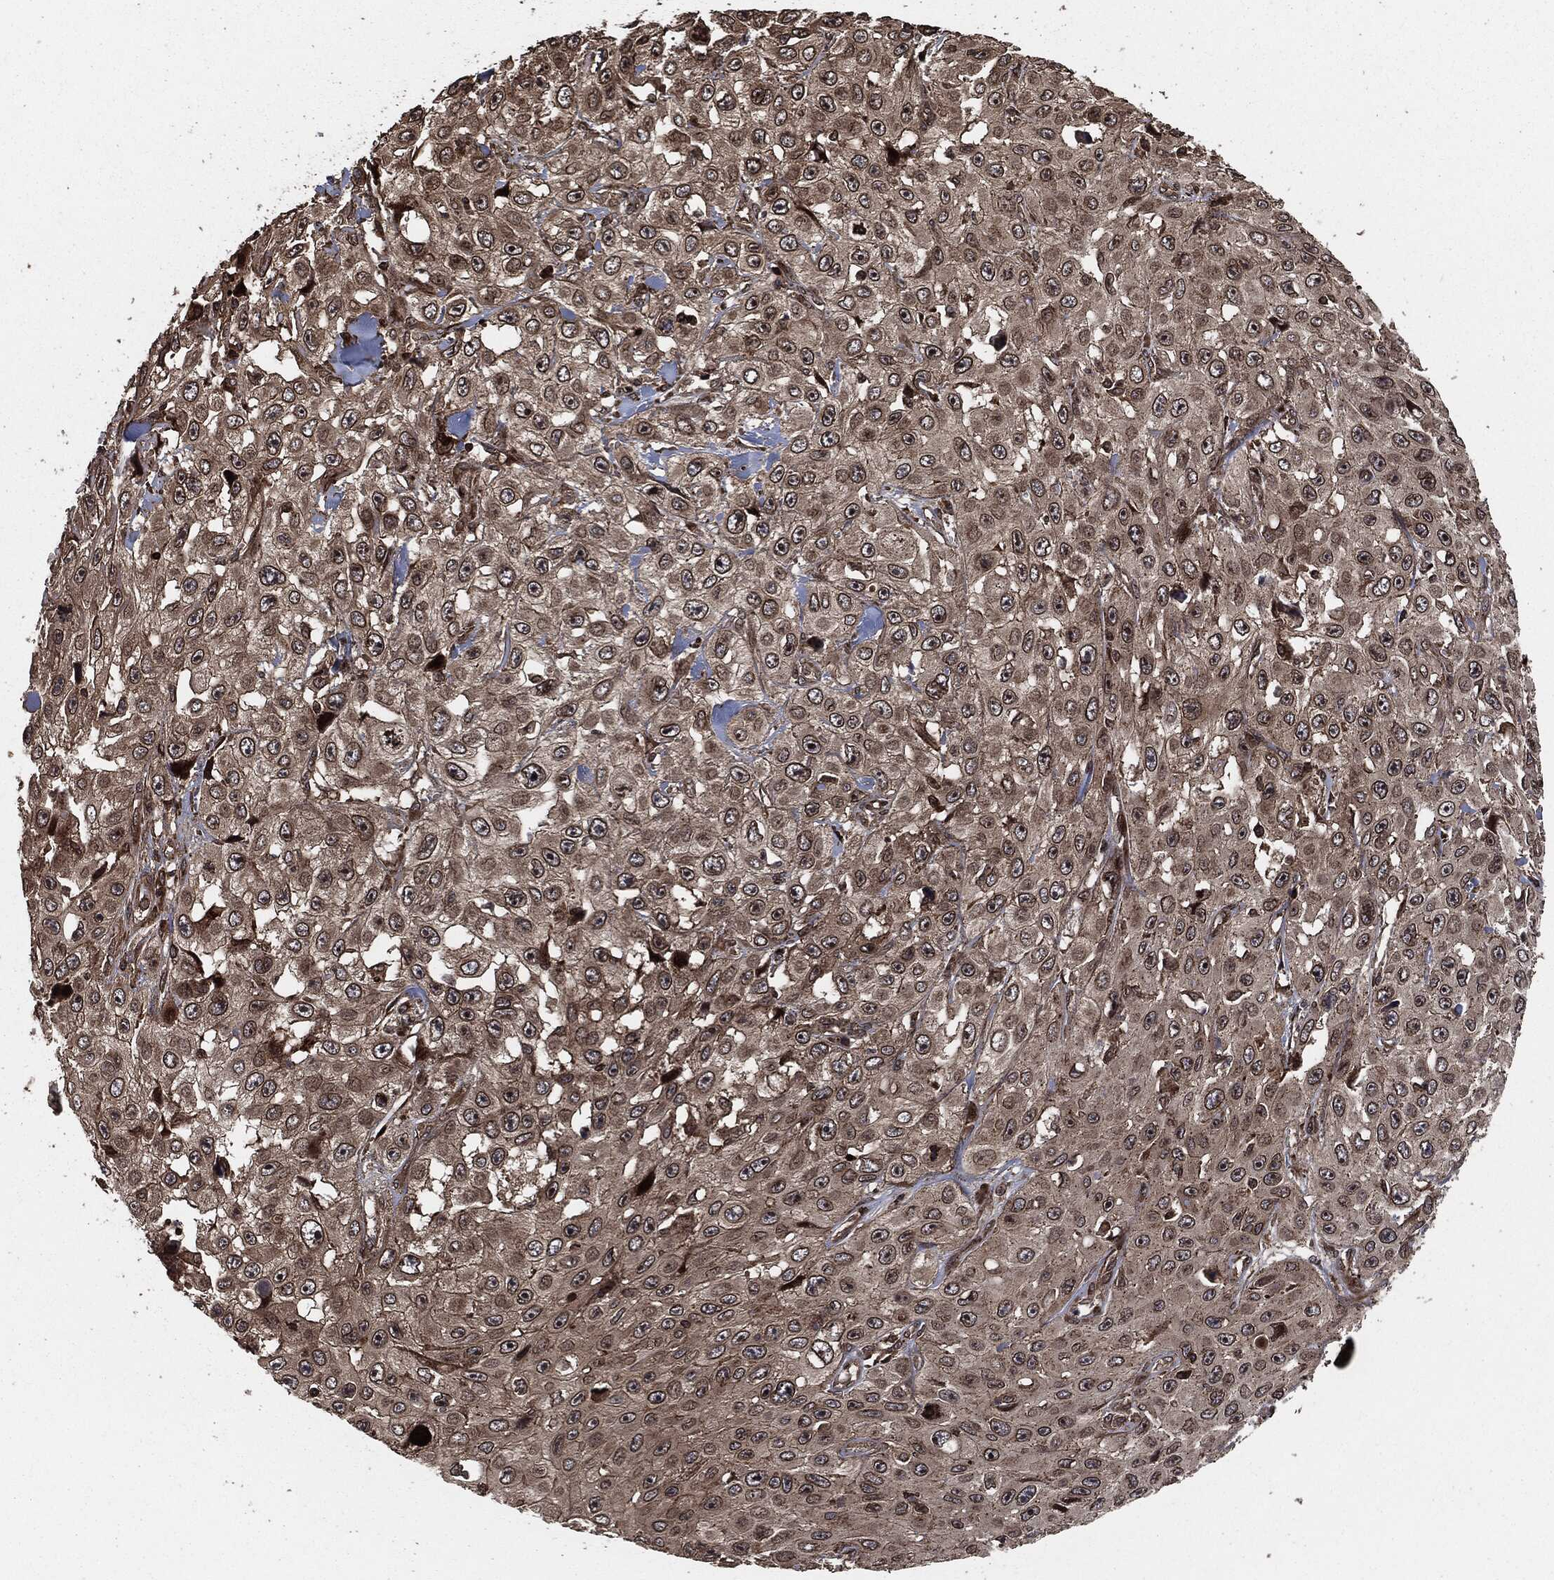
{"staining": {"intensity": "moderate", "quantity": "25%-75%", "location": "cytoplasmic/membranous"}, "tissue": "skin cancer", "cell_type": "Tumor cells", "image_type": "cancer", "snomed": [{"axis": "morphology", "description": "Squamous cell carcinoma, NOS"}, {"axis": "topography", "description": "Skin"}], "caption": "A micrograph showing moderate cytoplasmic/membranous expression in about 25%-75% of tumor cells in skin cancer, as visualized by brown immunohistochemical staining.", "gene": "IFIT1", "patient": {"sex": "male", "age": 82}}